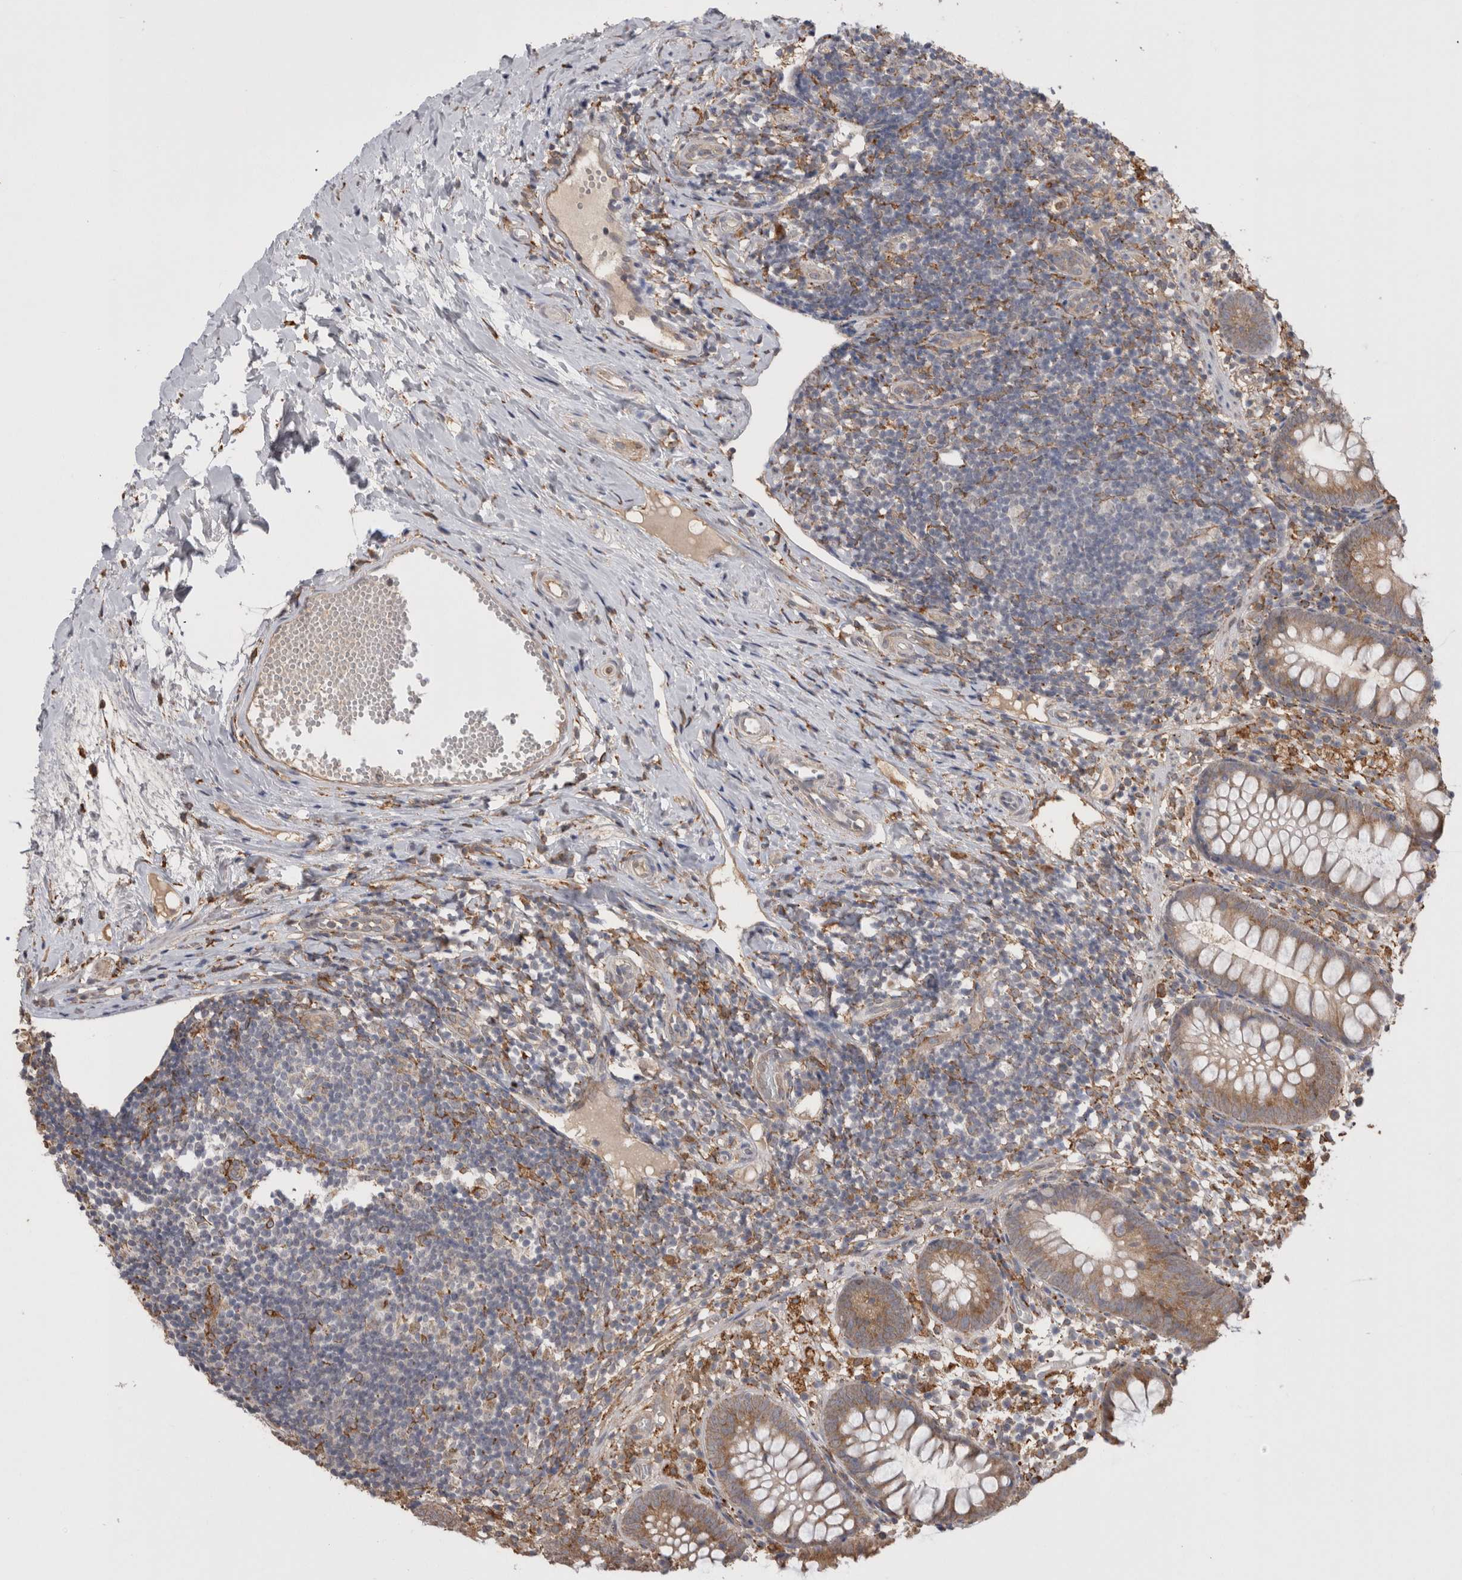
{"staining": {"intensity": "moderate", "quantity": ">75%", "location": "cytoplasmic/membranous"}, "tissue": "appendix", "cell_type": "Glandular cells", "image_type": "normal", "snomed": [{"axis": "morphology", "description": "Normal tissue, NOS"}, {"axis": "topography", "description": "Appendix"}], "caption": "Moderate cytoplasmic/membranous positivity for a protein is seen in about >75% of glandular cells of normal appendix using immunohistochemistry (IHC).", "gene": "LRPAP1", "patient": {"sex": "female", "age": 20}}